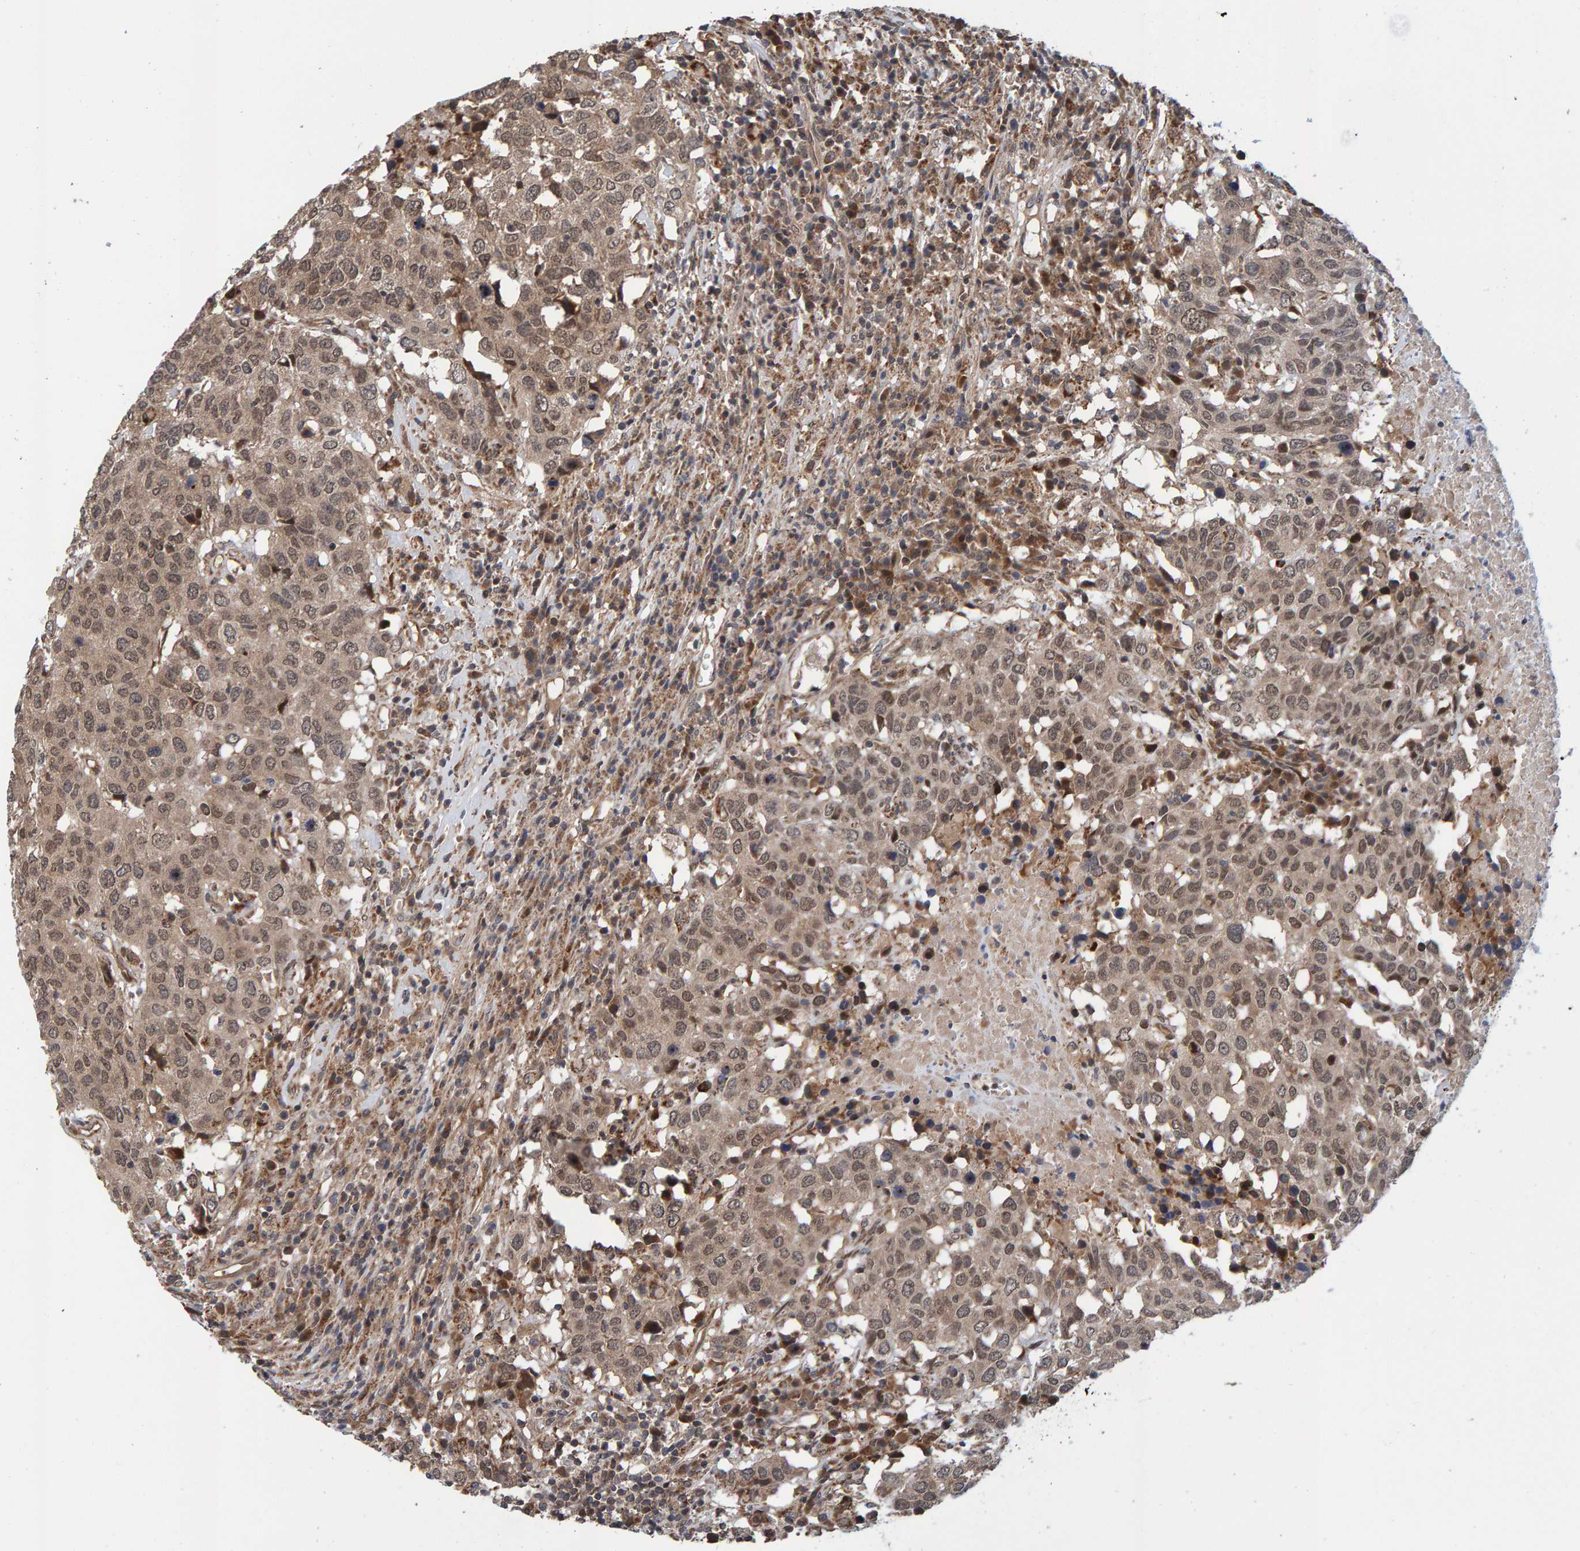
{"staining": {"intensity": "weak", "quantity": ">75%", "location": "cytoplasmic/membranous"}, "tissue": "head and neck cancer", "cell_type": "Tumor cells", "image_type": "cancer", "snomed": [{"axis": "morphology", "description": "Squamous cell carcinoma, NOS"}, {"axis": "topography", "description": "Head-Neck"}], "caption": "Brown immunohistochemical staining in human head and neck cancer (squamous cell carcinoma) demonstrates weak cytoplasmic/membranous positivity in approximately >75% of tumor cells.", "gene": "SCRN2", "patient": {"sex": "male", "age": 66}}